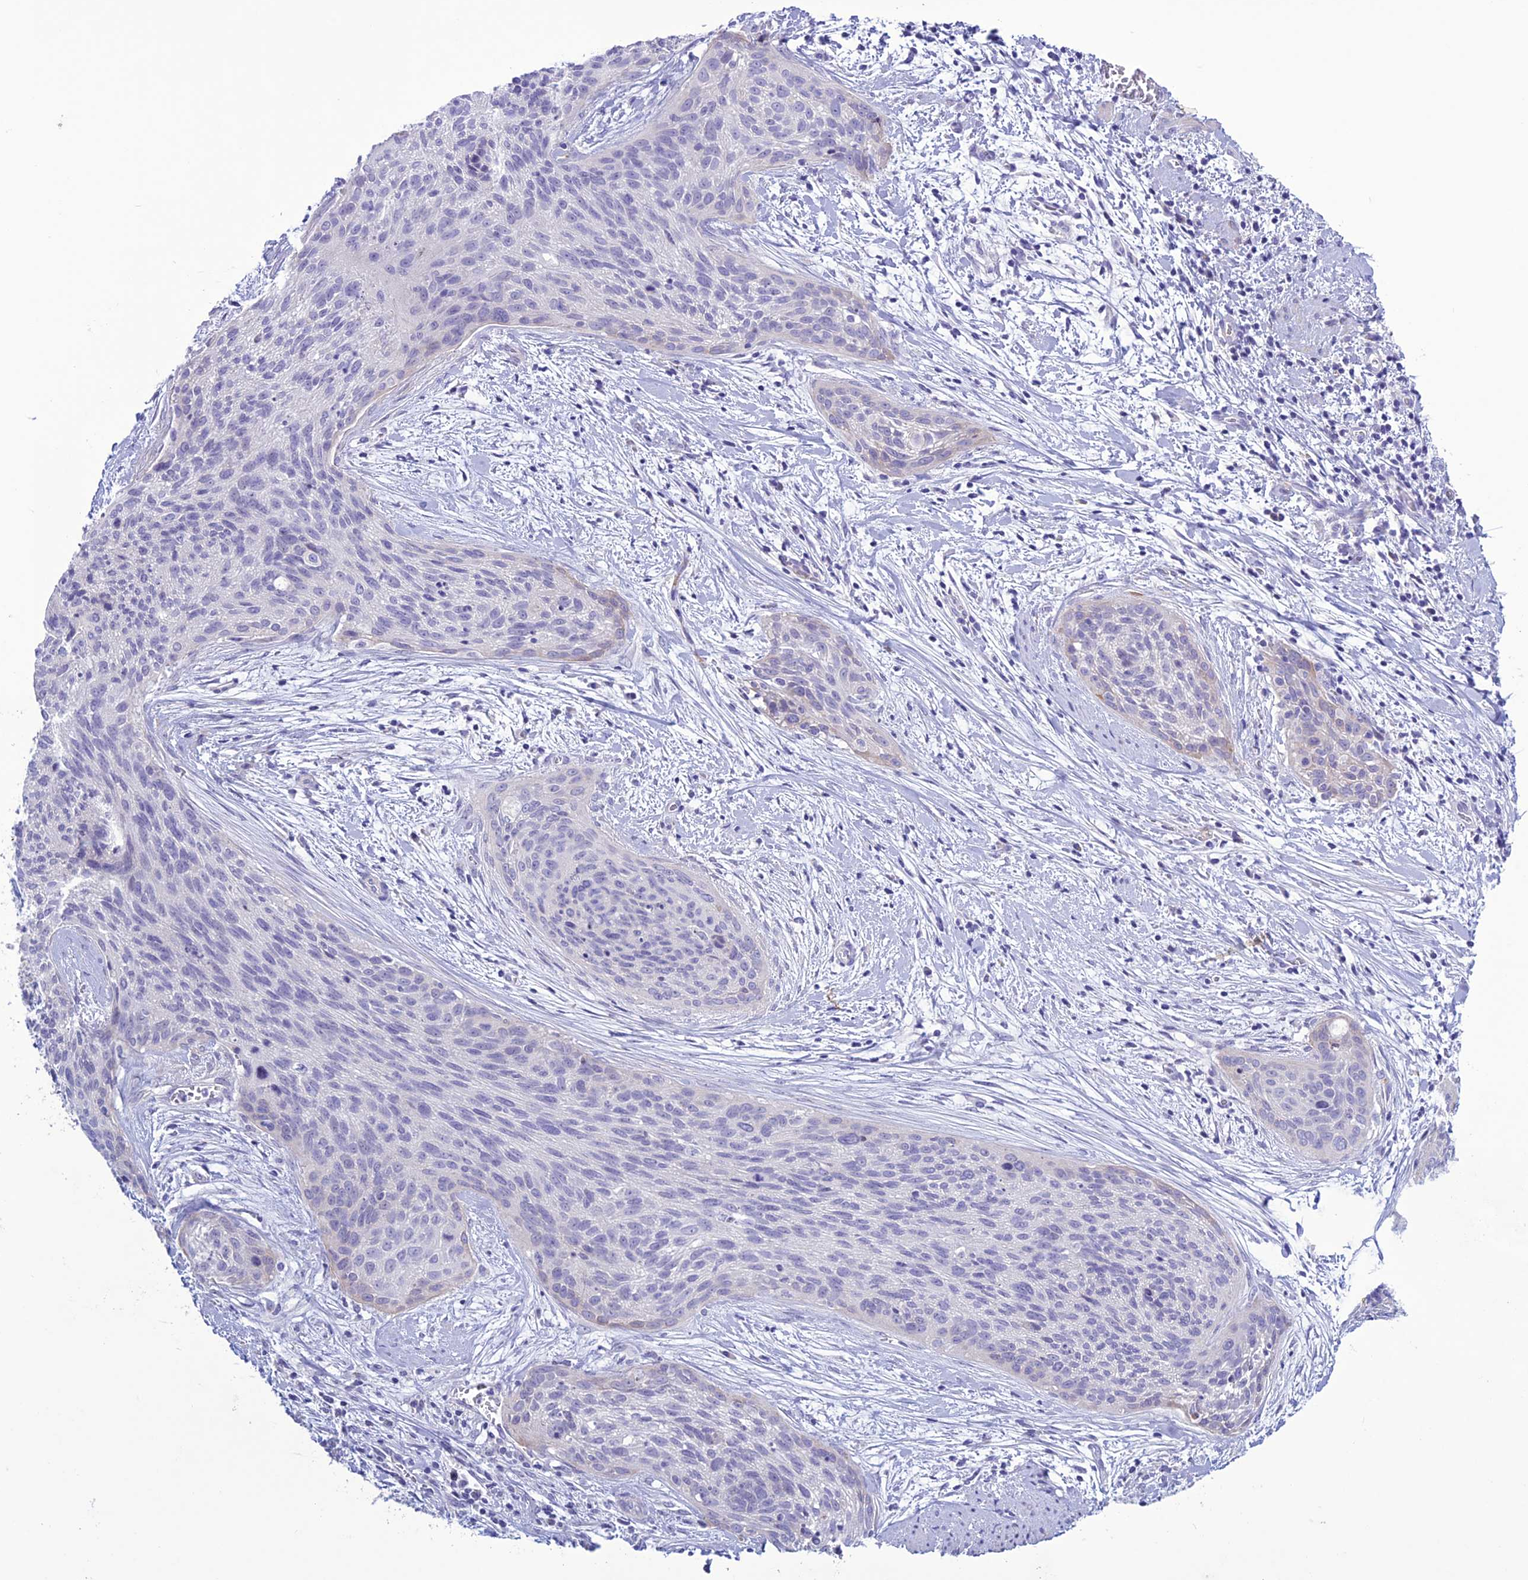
{"staining": {"intensity": "negative", "quantity": "none", "location": "none"}, "tissue": "cervical cancer", "cell_type": "Tumor cells", "image_type": "cancer", "snomed": [{"axis": "morphology", "description": "Squamous cell carcinoma, NOS"}, {"axis": "topography", "description": "Cervix"}], "caption": "Immunohistochemistry of squamous cell carcinoma (cervical) displays no staining in tumor cells.", "gene": "CLEC2L", "patient": {"sex": "female", "age": 55}}